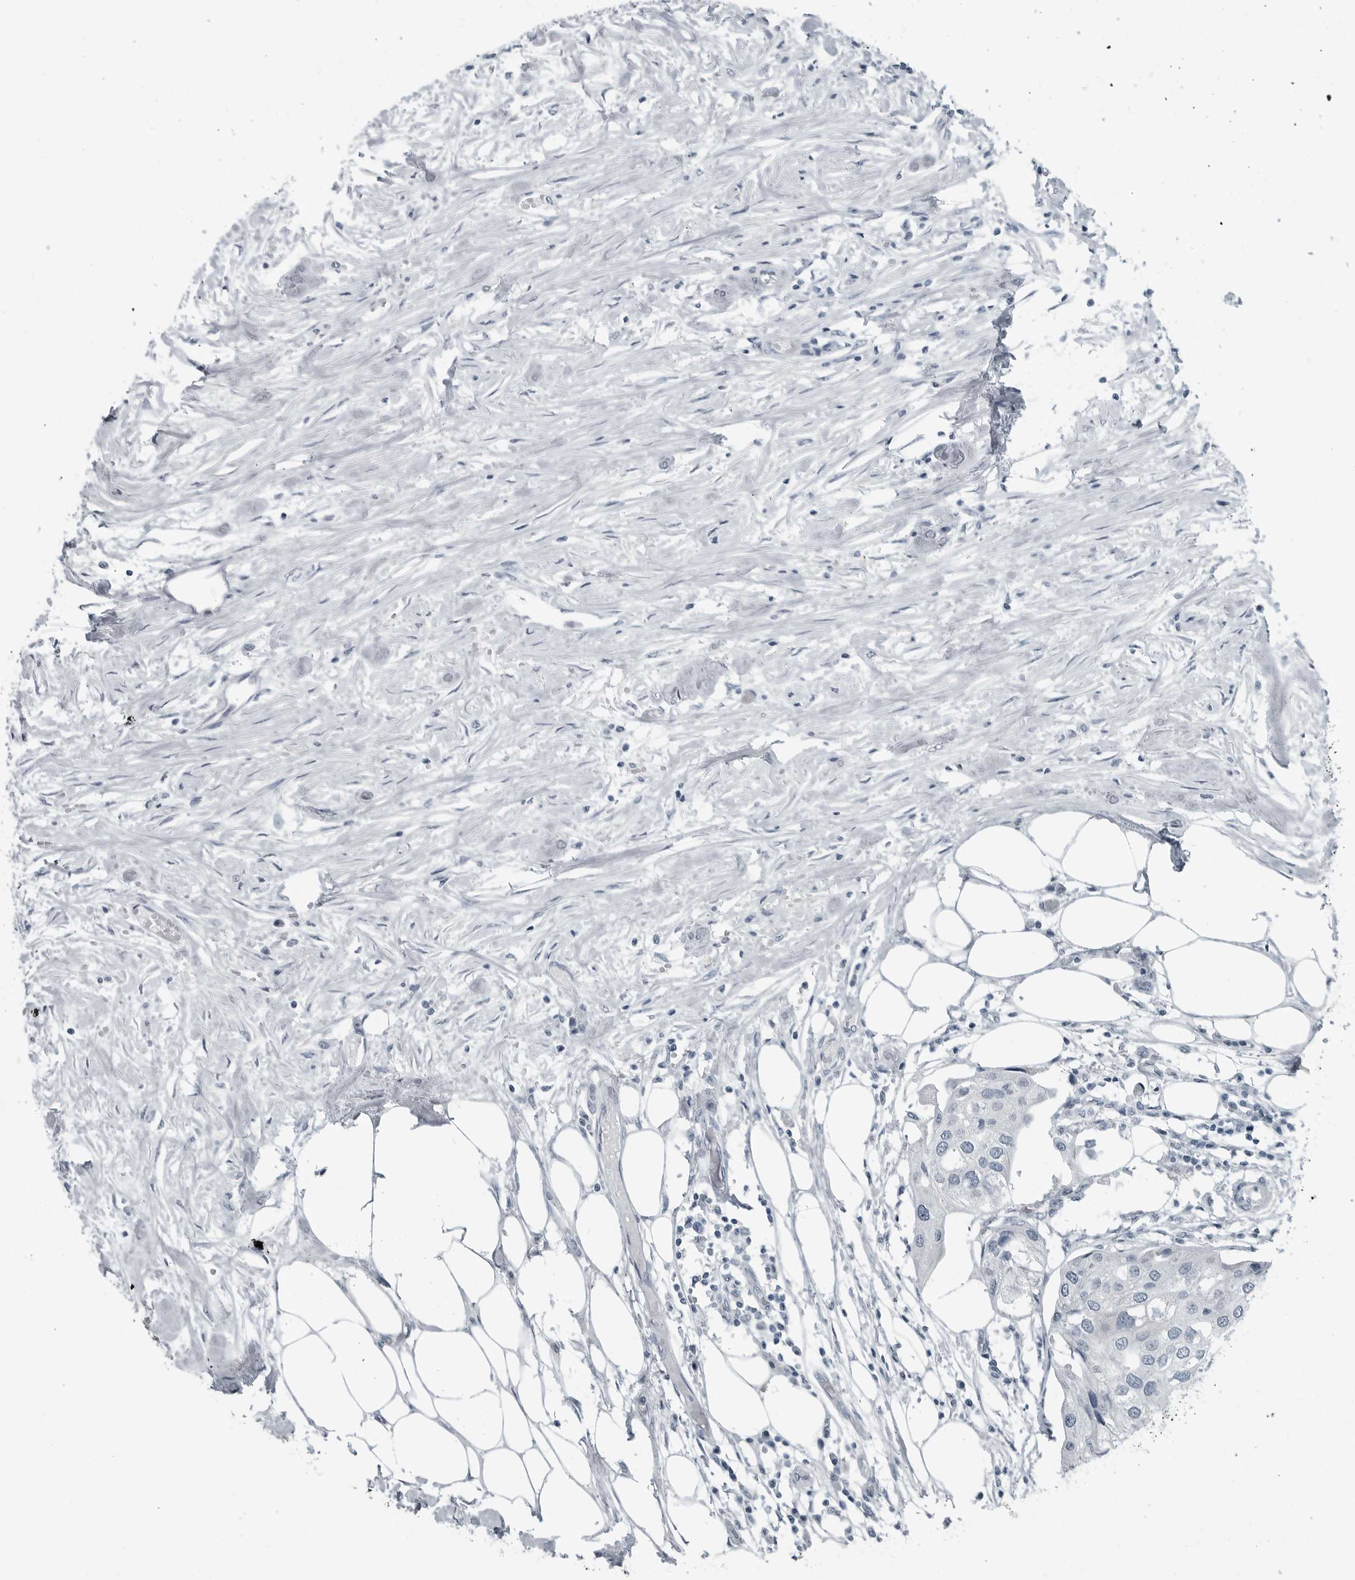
{"staining": {"intensity": "negative", "quantity": "none", "location": "none"}, "tissue": "urothelial cancer", "cell_type": "Tumor cells", "image_type": "cancer", "snomed": [{"axis": "morphology", "description": "Urothelial carcinoma, High grade"}, {"axis": "topography", "description": "Urinary bladder"}], "caption": "Histopathology image shows no protein expression in tumor cells of urothelial carcinoma (high-grade) tissue.", "gene": "ZPBP2", "patient": {"sex": "male", "age": 64}}